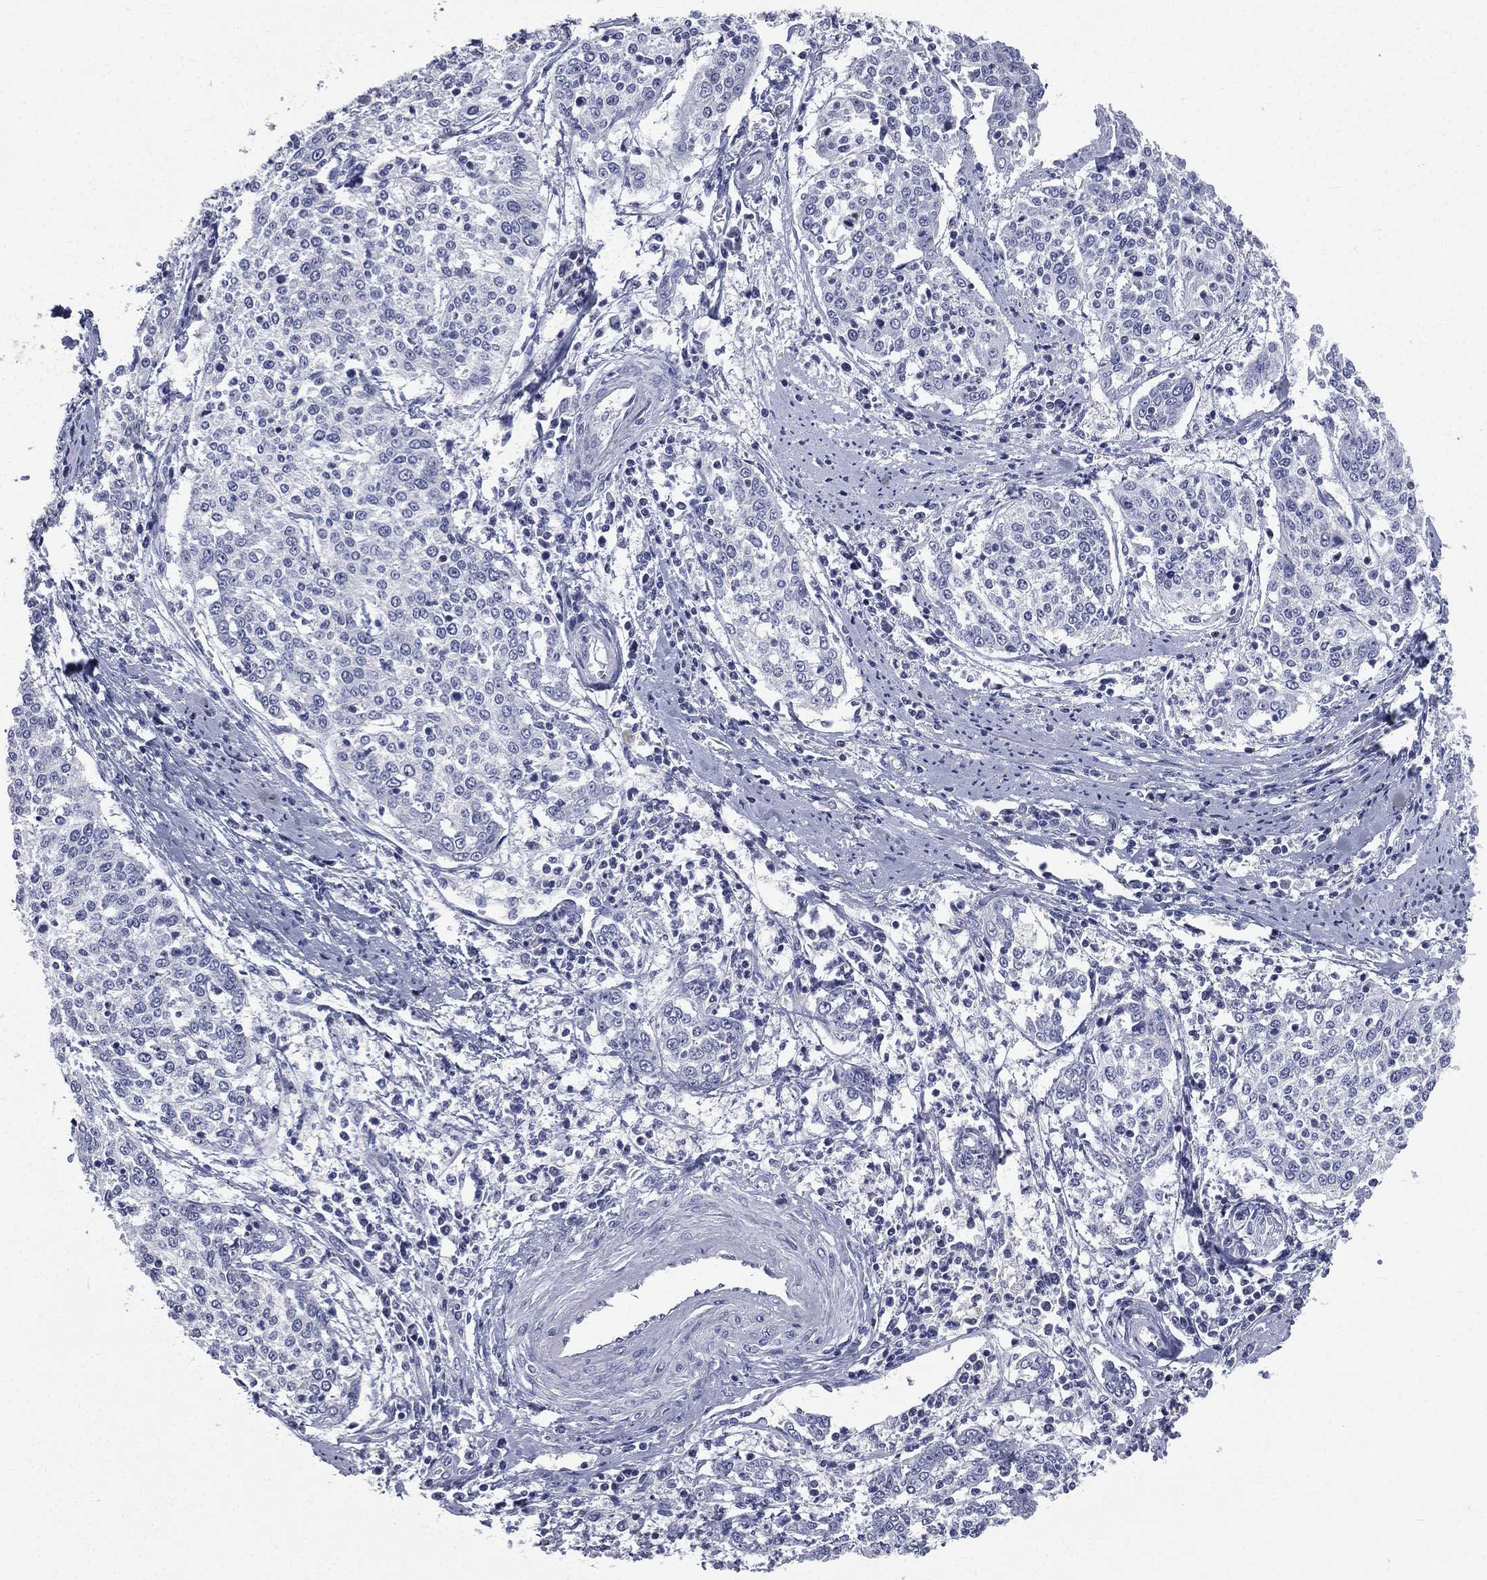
{"staining": {"intensity": "negative", "quantity": "none", "location": "none"}, "tissue": "cervical cancer", "cell_type": "Tumor cells", "image_type": "cancer", "snomed": [{"axis": "morphology", "description": "Squamous cell carcinoma, NOS"}, {"axis": "topography", "description": "Cervix"}], "caption": "Immunohistochemistry (IHC) micrograph of neoplastic tissue: squamous cell carcinoma (cervical) stained with DAB (3,3'-diaminobenzidine) exhibits no significant protein positivity in tumor cells.", "gene": "IFT27", "patient": {"sex": "female", "age": 41}}